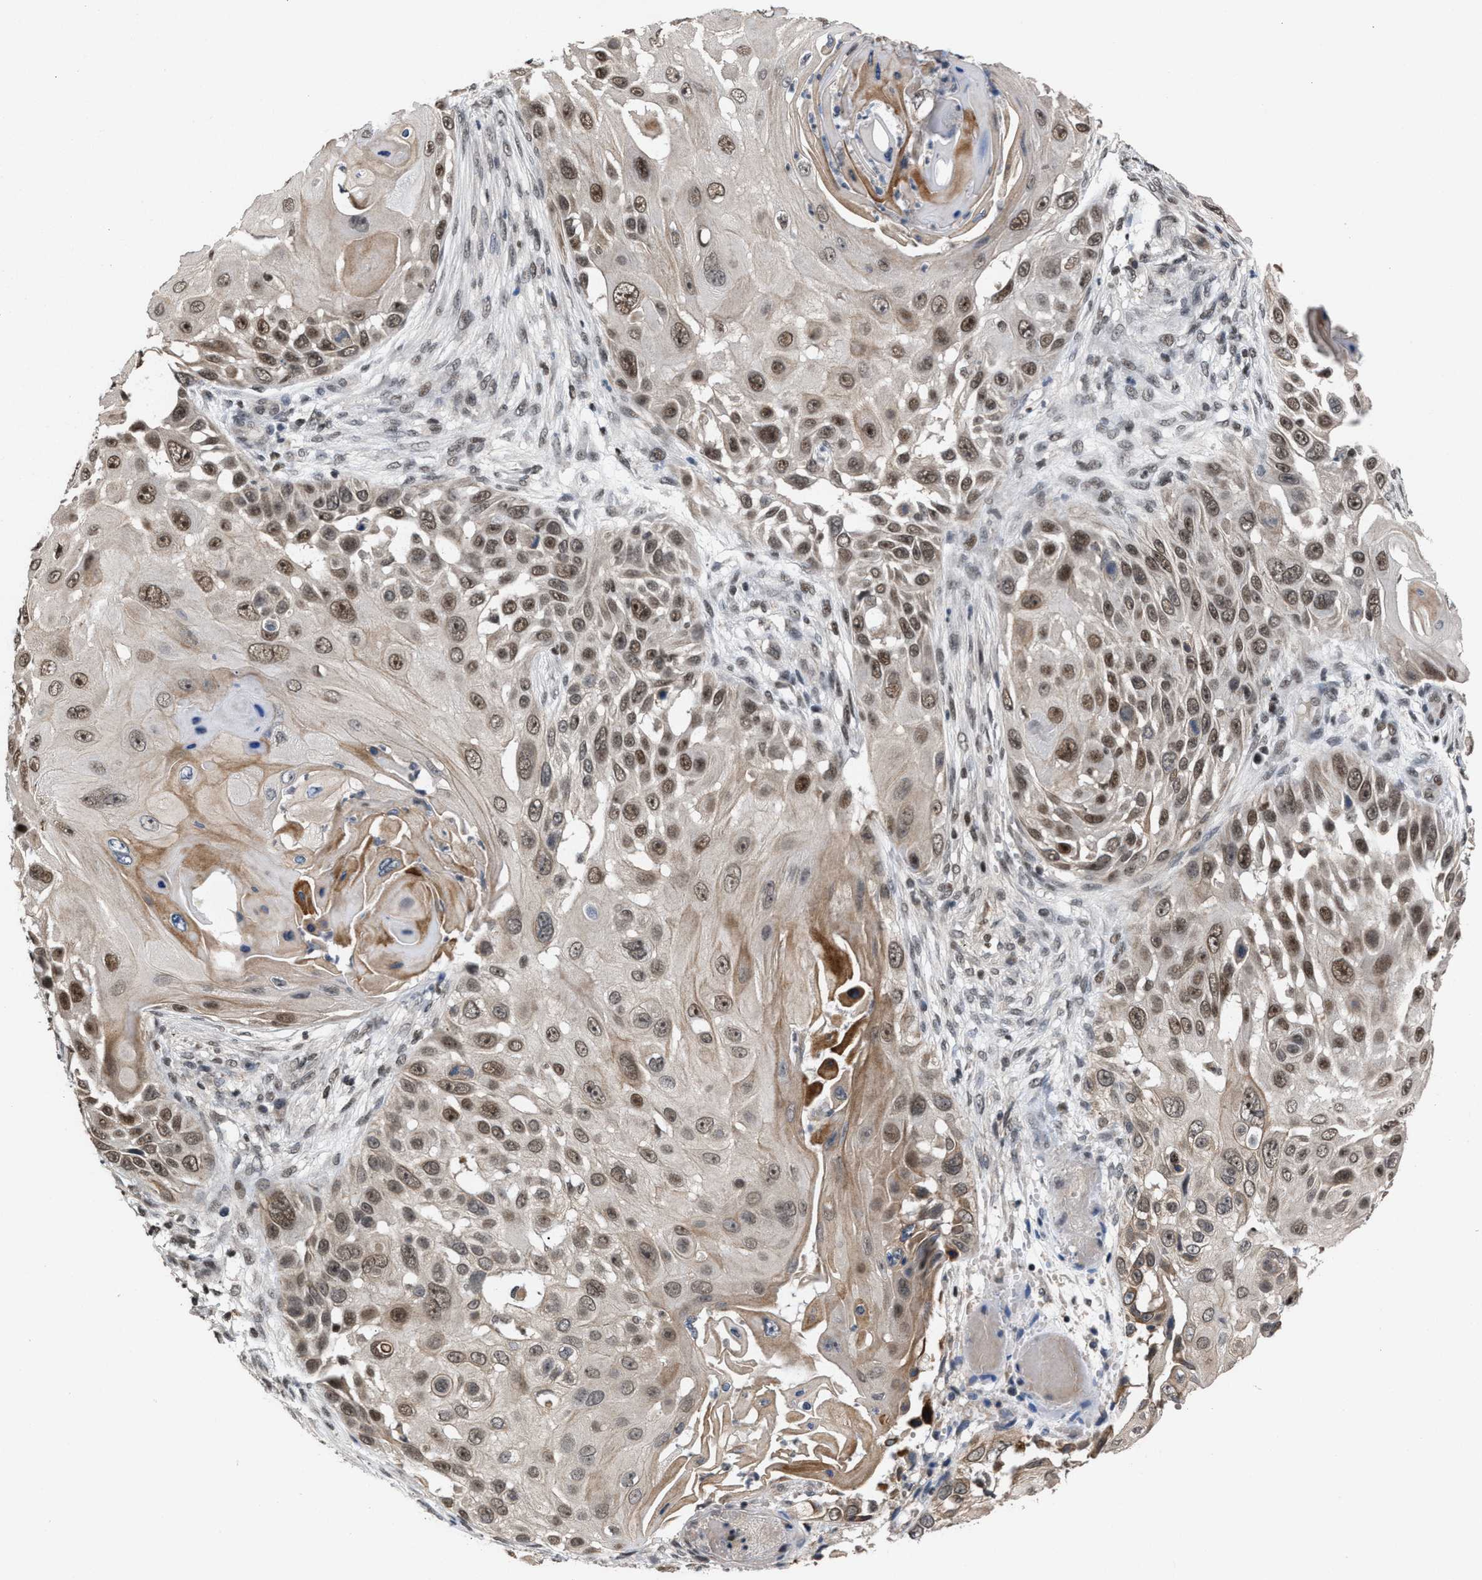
{"staining": {"intensity": "moderate", "quantity": ">75%", "location": "nuclear"}, "tissue": "skin cancer", "cell_type": "Tumor cells", "image_type": "cancer", "snomed": [{"axis": "morphology", "description": "Squamous cell carcinoma, NOS"}, {"axis": "topography", "description": "Skin"}], "caption": "Immunohistochemical staining of skin cancer displays medium levels of moderate nuclear expression in approximately >75% of tumor cells. (Stains: DAB in brown, nuclei in blue, Microscopy: brightfield microscopy at high magnification).", "gene": "C9orf78", "patient": {"sex": "female", "age": 44}}